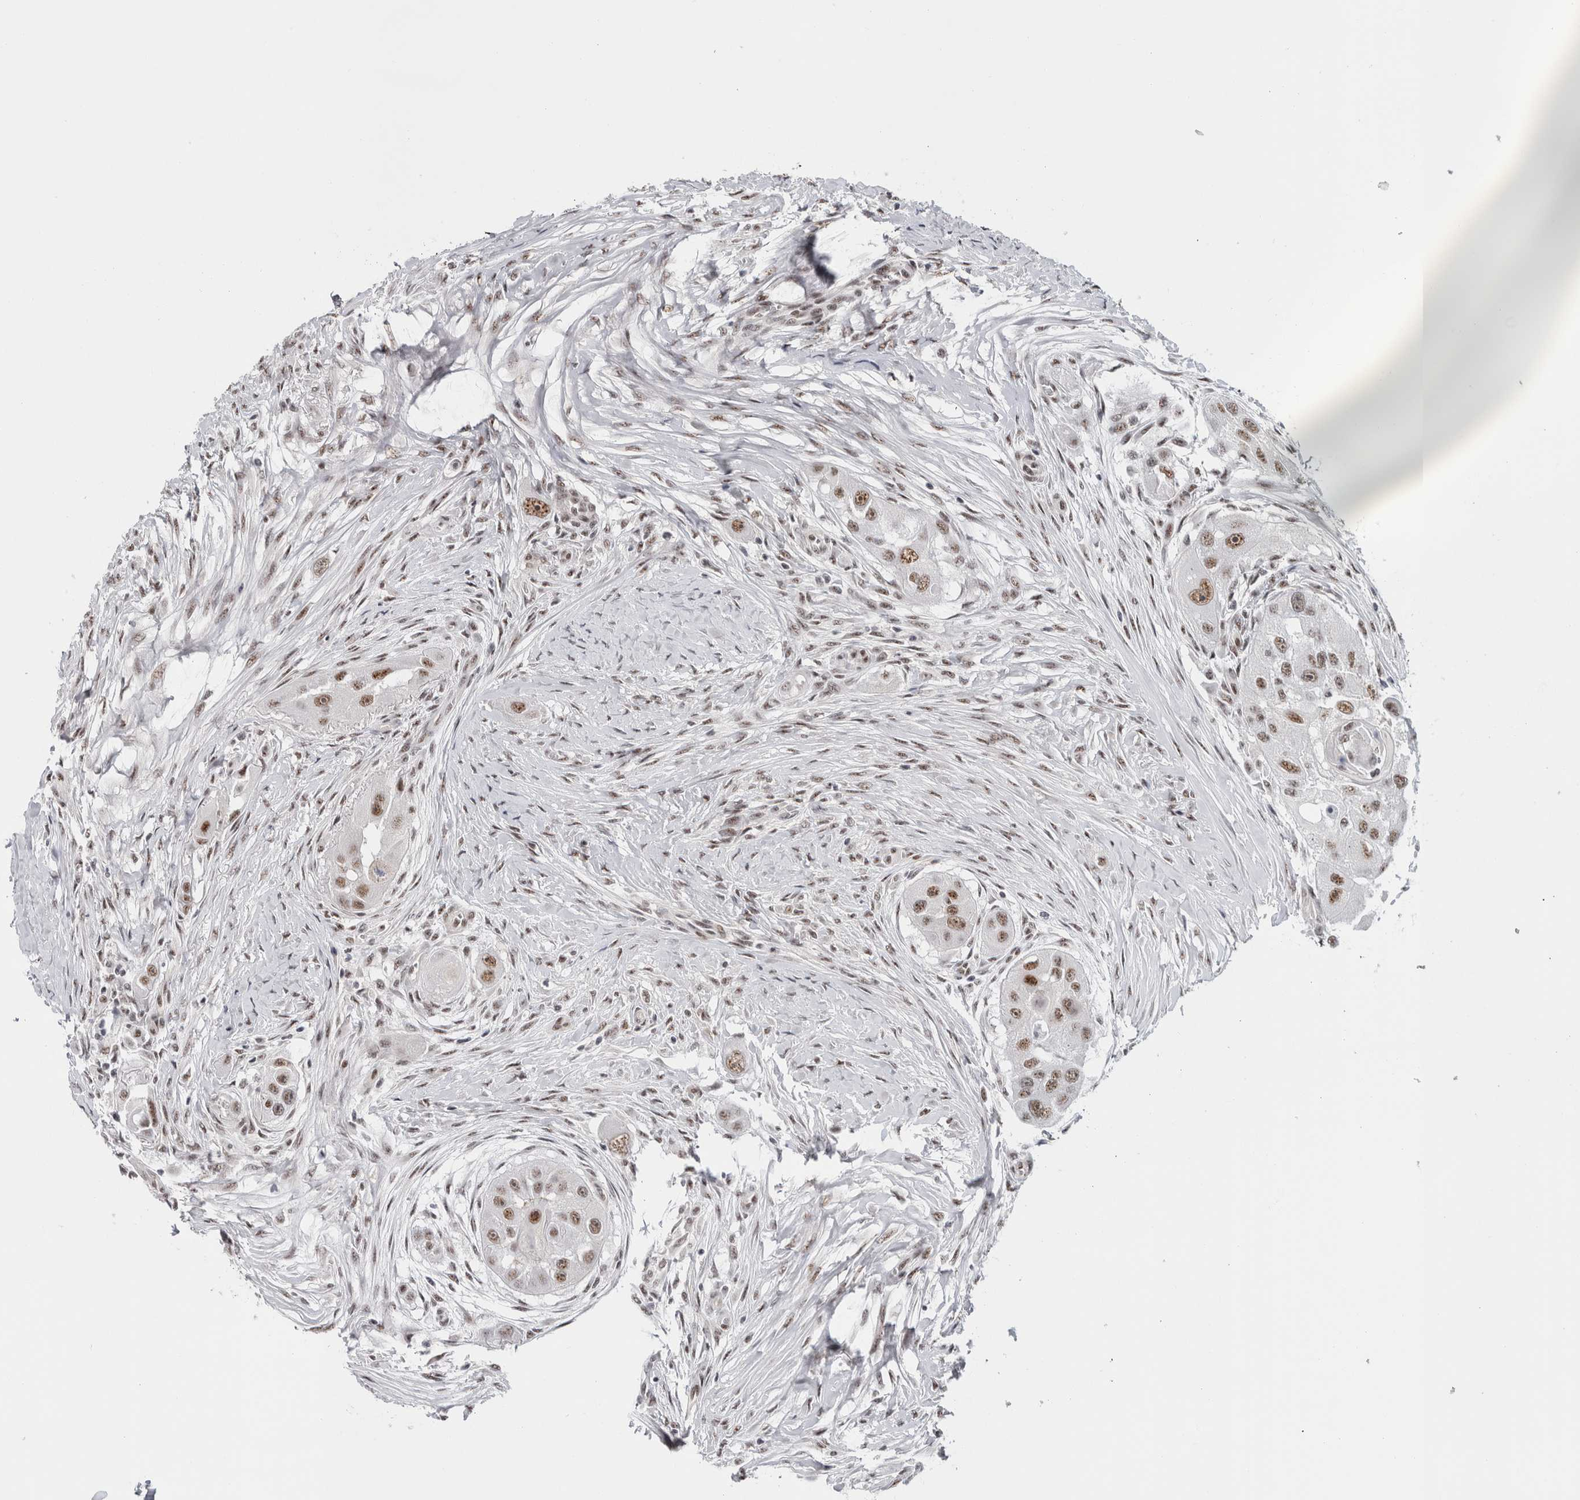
{"staining": {"intensity": "moderate", "quantity": ">75%", "location": "nuclear"}, "tissue": "head and neck cancer", "cell_type": "Tumor cells", "image_type": "cancer", "snomed": [{"axis": "morphology", "description": "Normal tissue, NOS"}, {"axis": "morphology", "description": "Squamous cell carcinoma, NOS"}, {"axis": "topography", "description": "Skeletal muscle"}, {"axis": "topography", "description": "Head-Neck"}], "caption": "Immunohistochemistry of head and neck cancer (squamous cell carcinoma) displays medium levels of moderate nuclear staining in about >75% of tumor cells.", "gene": "MKNK1", "patient": {"sex": "male", "age": 51}}